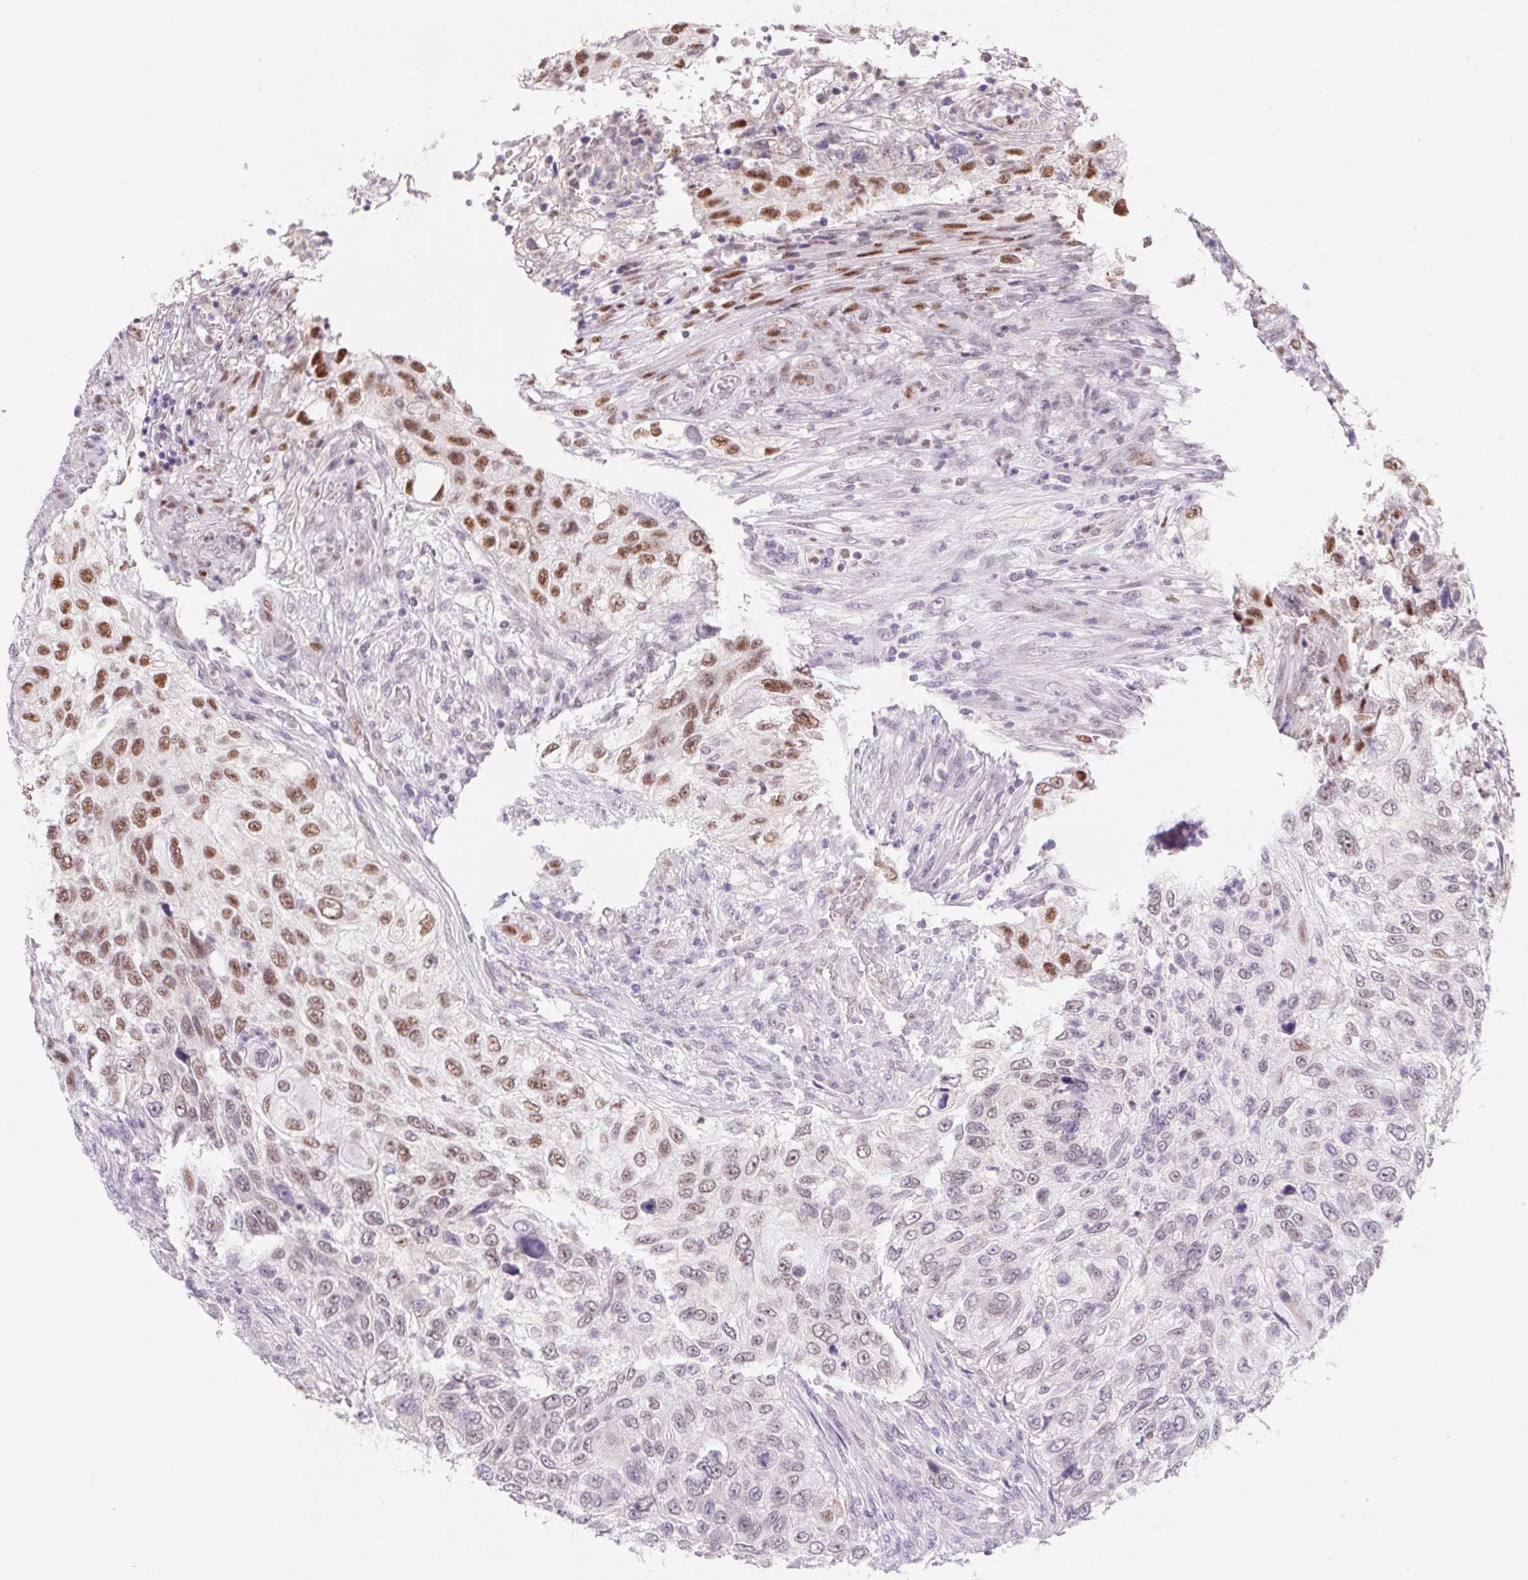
{"staining": {"intensity": "moderate", "quantity": "25%-75%", "location": "nuclear"}, "tissue": "urothelial cancer", "cell_type": "Tumor cells", "image_type": "cancer", "snomed": [{"axis": "morphology", "description": "Urothelial carcinoma, High grade"}, {"axis": "topography", "description": "Urinary bladder"}], "caption": "The immunohistochemical stain highlights moderate nuclear positivity in tumor cells of urothelial cancer tissue.", "gene": "DPPA5", "patient": {"sex": "female", "age": 60}}